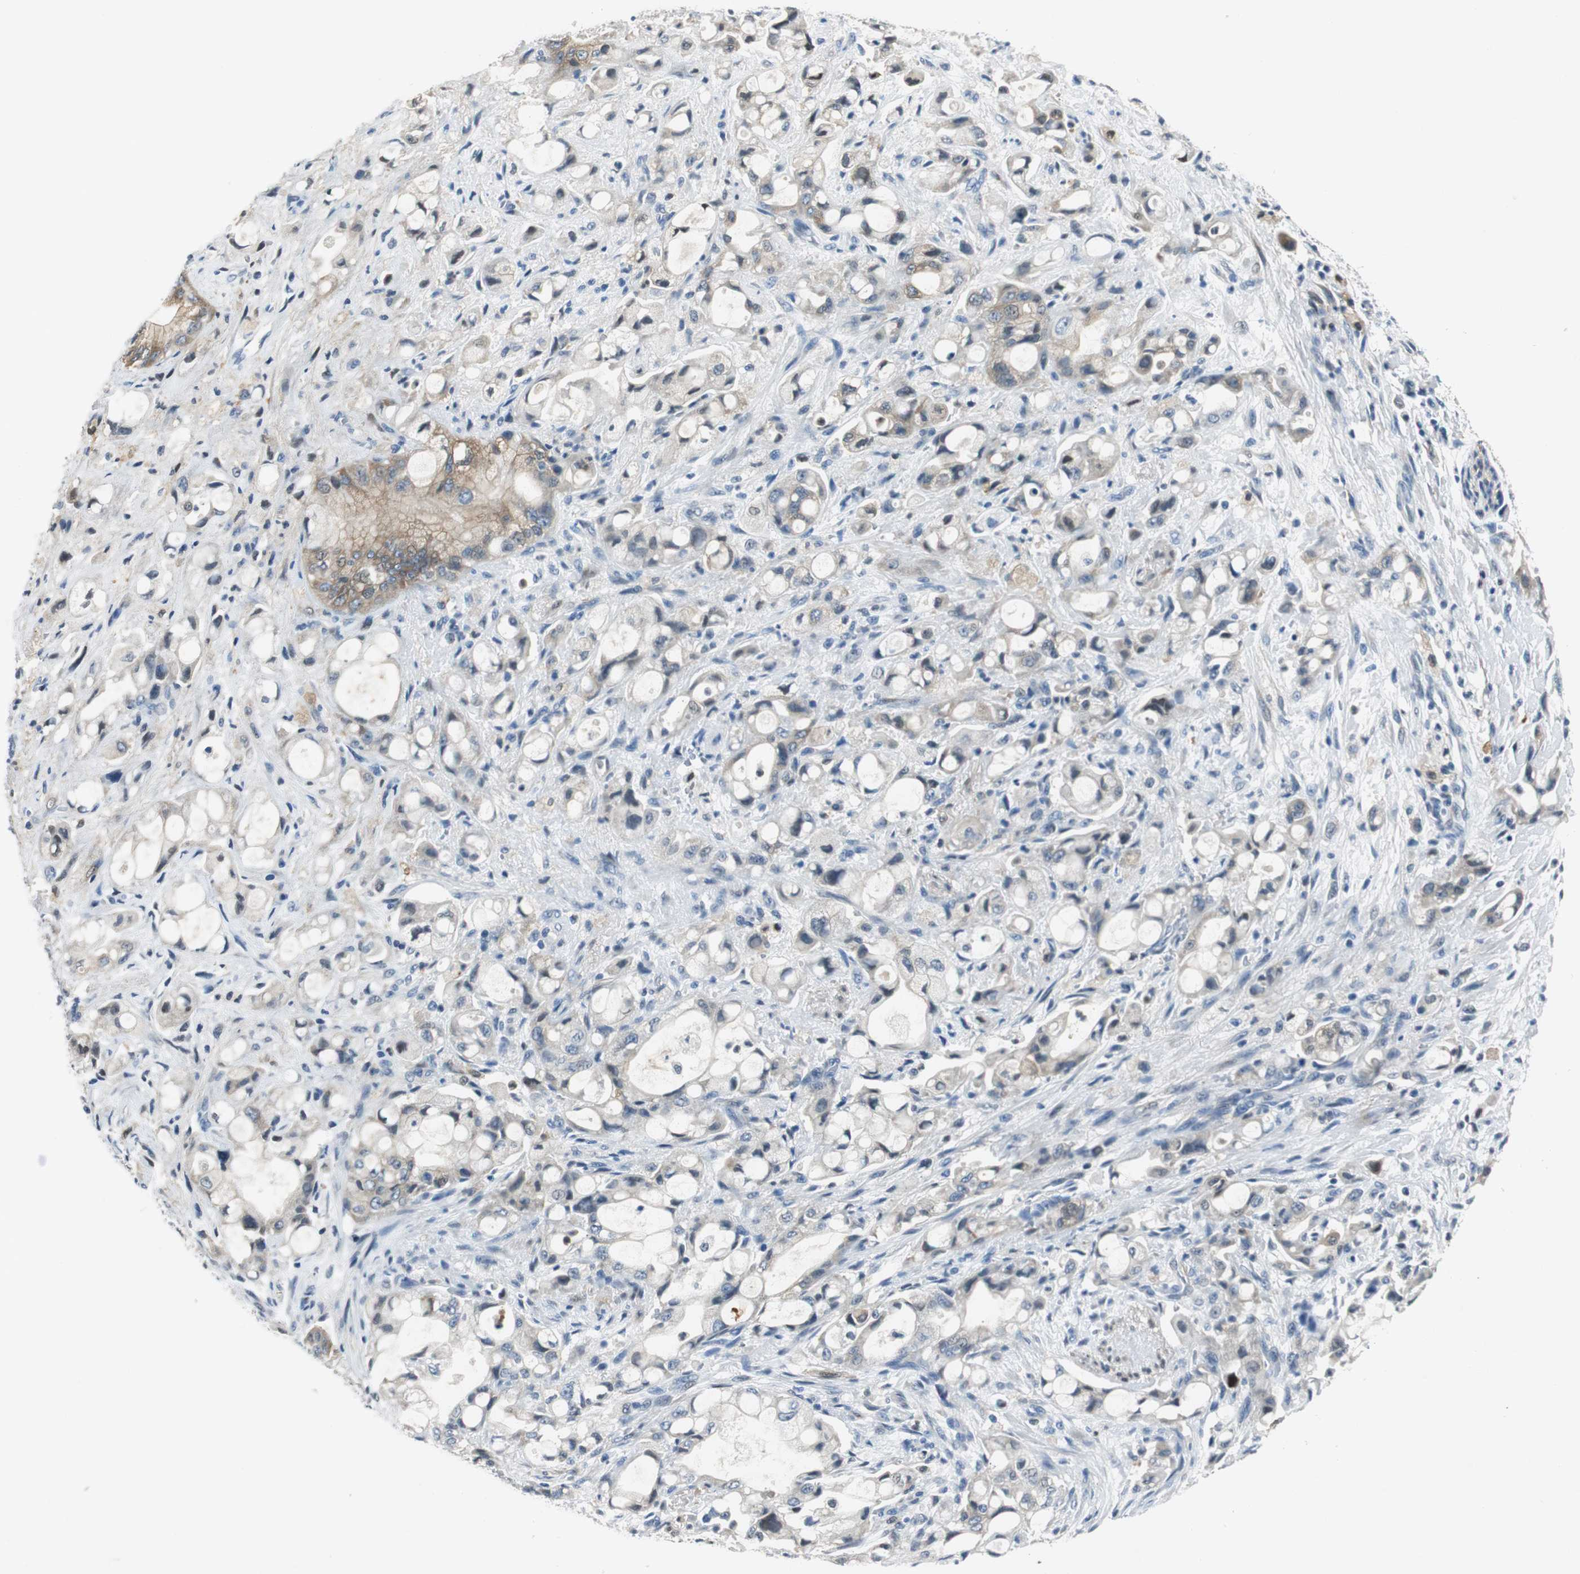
{"staining": {"intensity": "weak", "quantity": "<25%", "location": "cytoplasmic/membranous"}, "tissue": "pancreatic cancer", "cell_type": "Tumor cells", "image_type": "cancer", "snomed": [{"axis": "morphology", "description": "Adenocarcinoma, NOS"}, {"axis": "topography", "description": "Pancreas"}], "caption": "This is an IHC micrograph of pancreatic cancer. There is no positivity in tumor cells.", "gene": "ME1", "patient": {"sex": "male", "age": 79}}